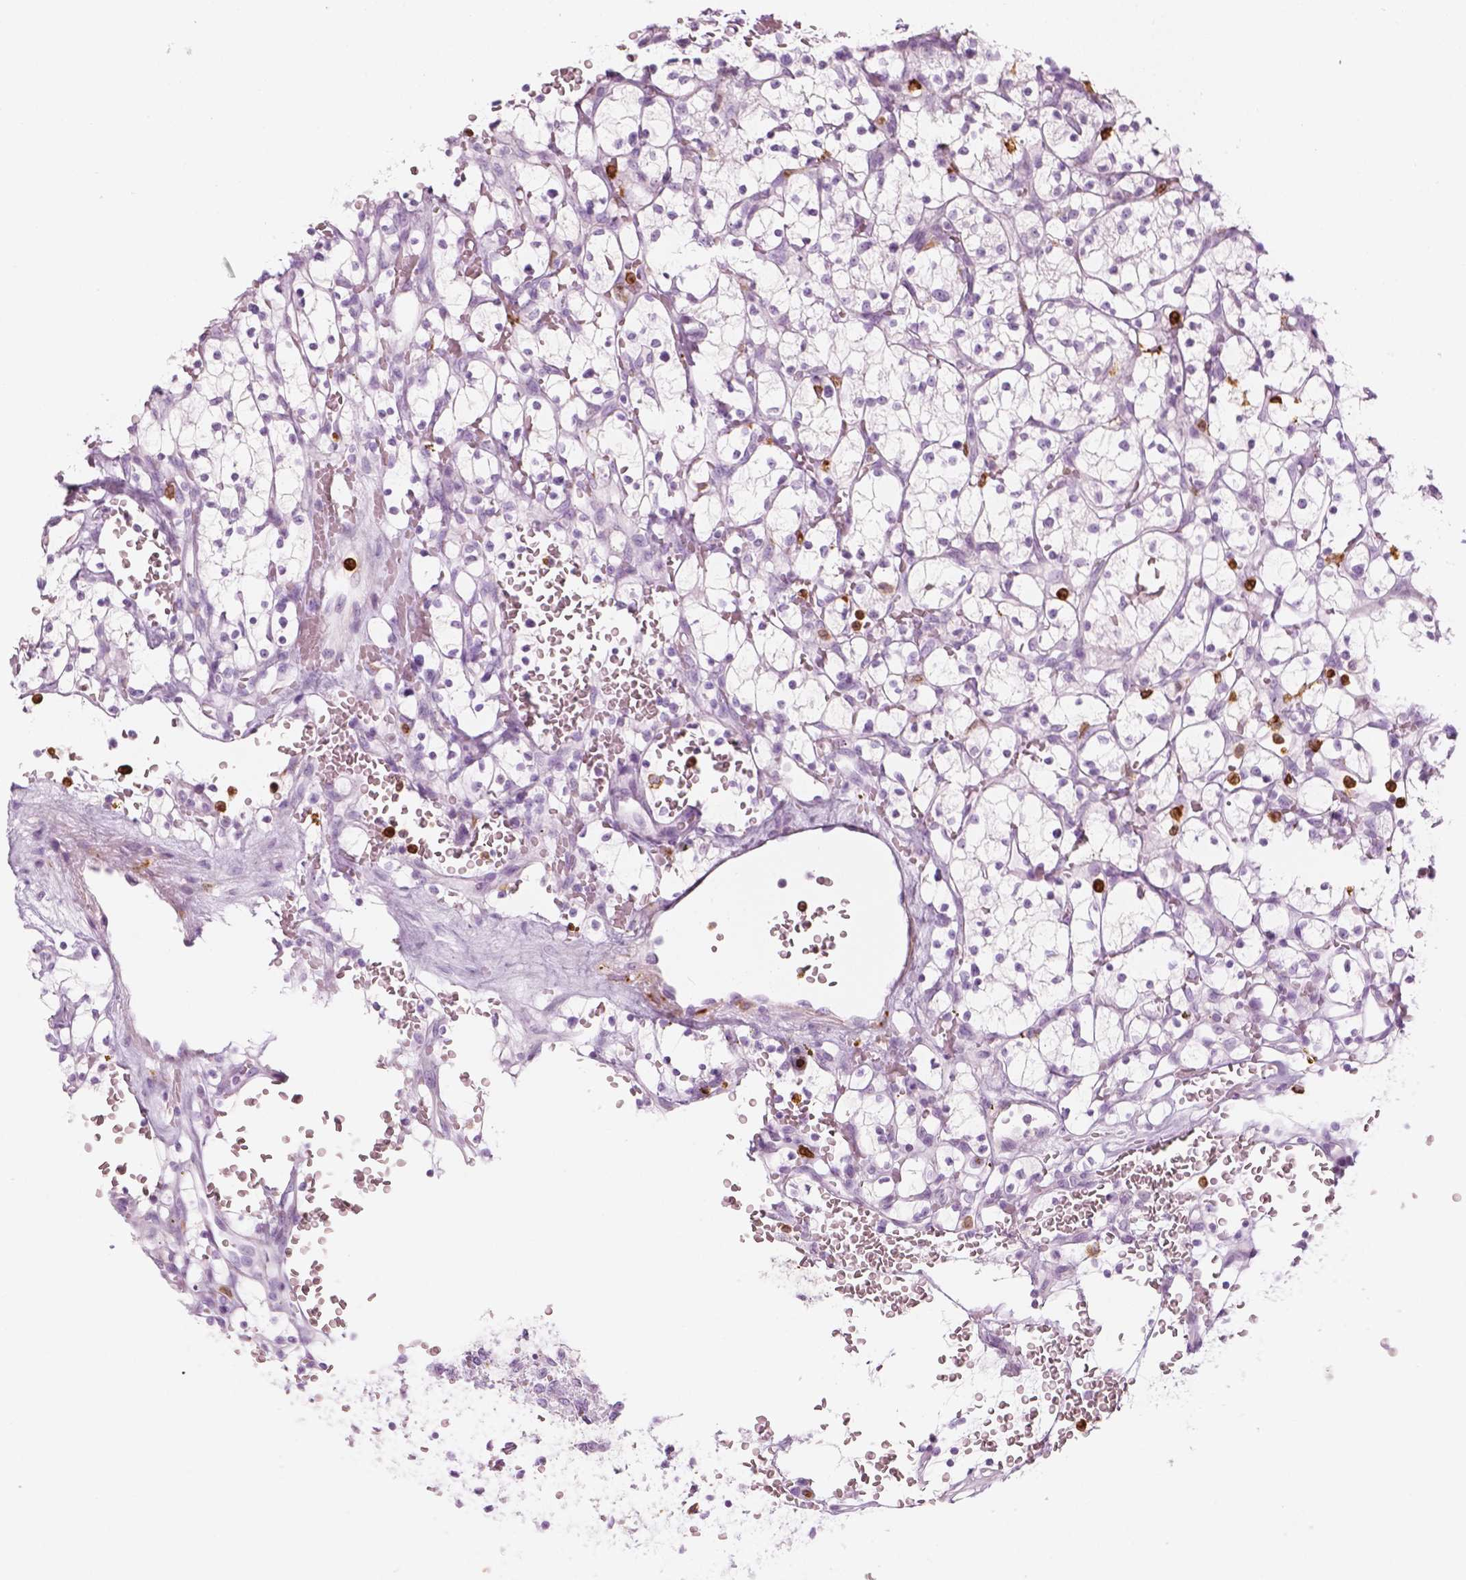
{"staining": {"intensity": "negative", "quantity": "none", "location": "none"}, "tissue": "renal cancer", "cell_type": "Tumor cells", "image_type": "cancer", "snomed": [{"axis": "morphology", "description": "Adenocarcinoma, NOS"}, {"axis": "topography", "description": "Kidney"}], "caption": "A micrograph of human renal cancer is negative for staining in tumor cells.", "gene": "CES1", "patient": {"sex": "female", "age": 64}}